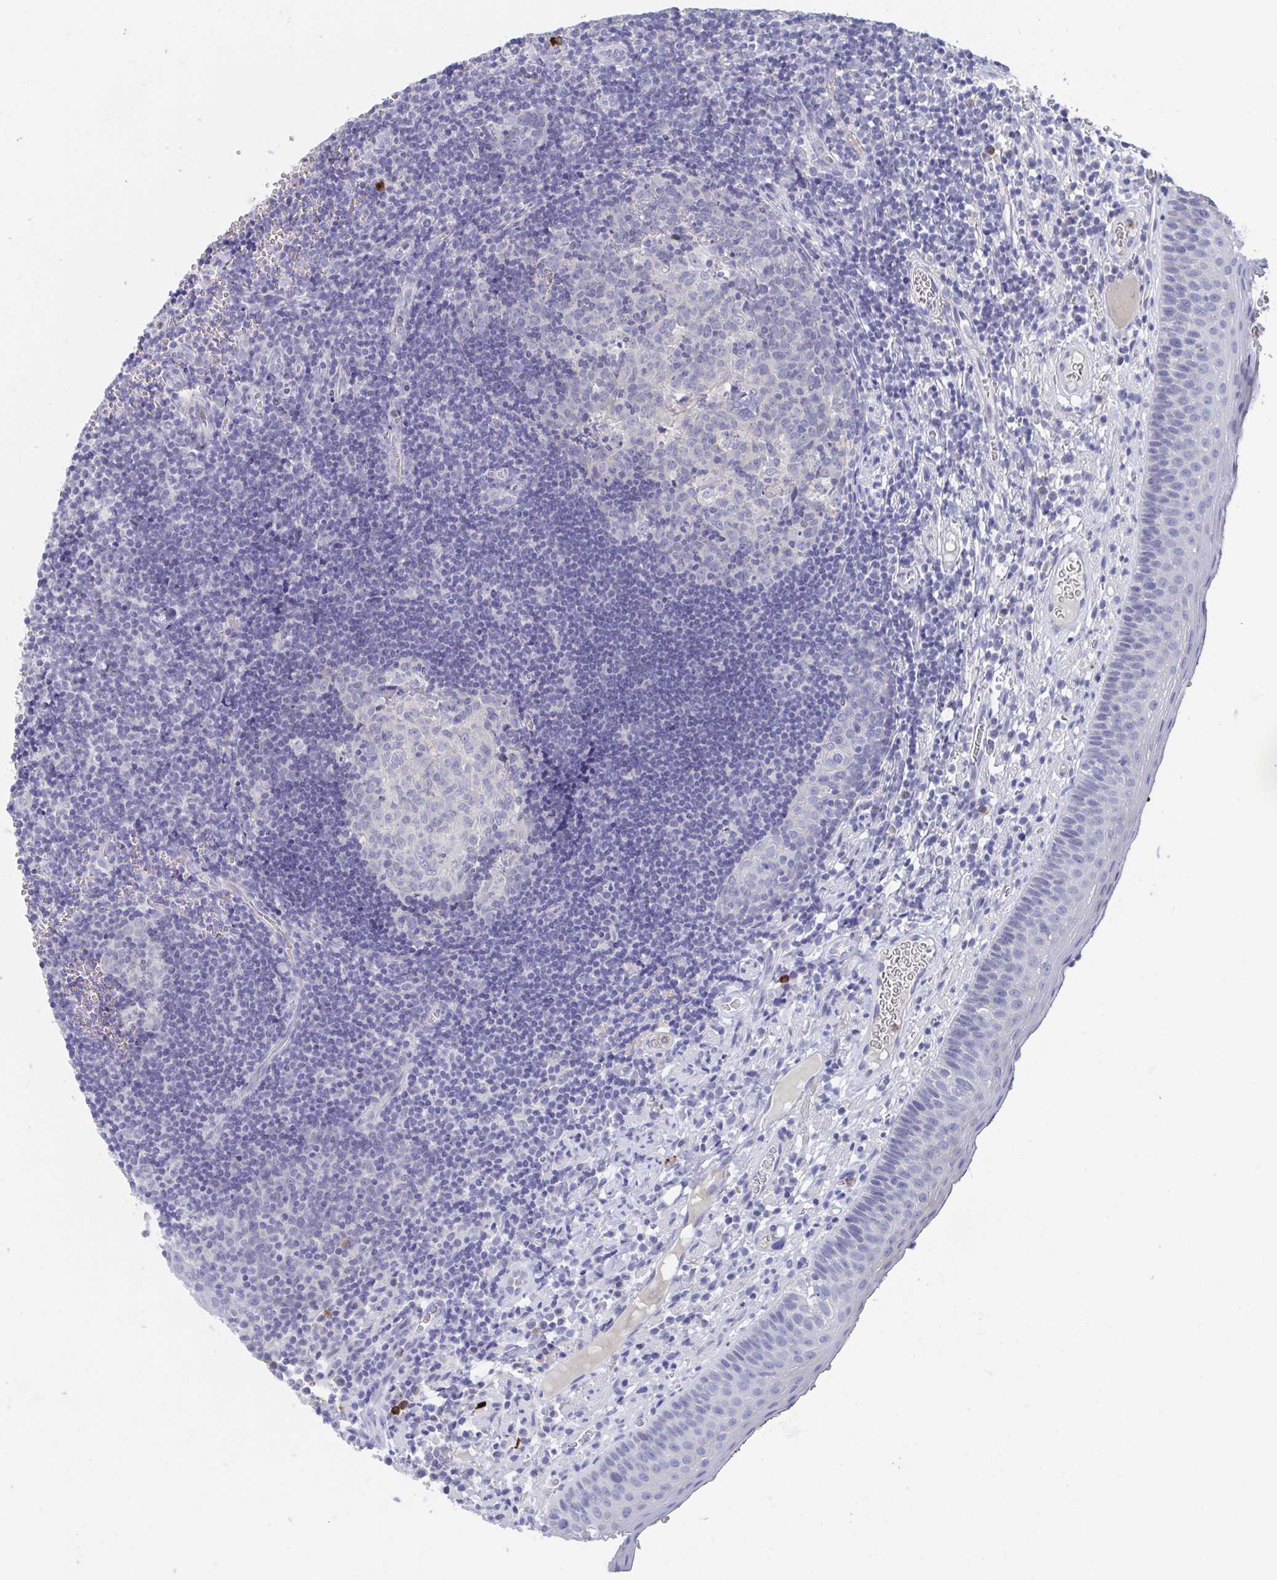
{"staining": {"intensity": "negative", "quantity": "none", "location": "none"}, "tissue": "oral mucosa", "cell_type": "Squamous epithelial cells", "image_type": "normal", "snomed": [{"axis": "morphology", "description": "Normal tissue, NOS"}, {"axis": "morphology", "description": "Squamous cell carcinoma, NOS"}, {"axis": "topography", "description": "Oral tissue"}, {"axis": "topography", "description": "Head-Neck"}], "caption": "This micrograph is of normal oral mucosa stained with immunohistochemistry to label a protein in brown with the nuclei are counter-stained blue. There is no staining in squamous epithelial cells.", "gene": "KCNK5", "patient": {"sex": "male", "age": 58}}